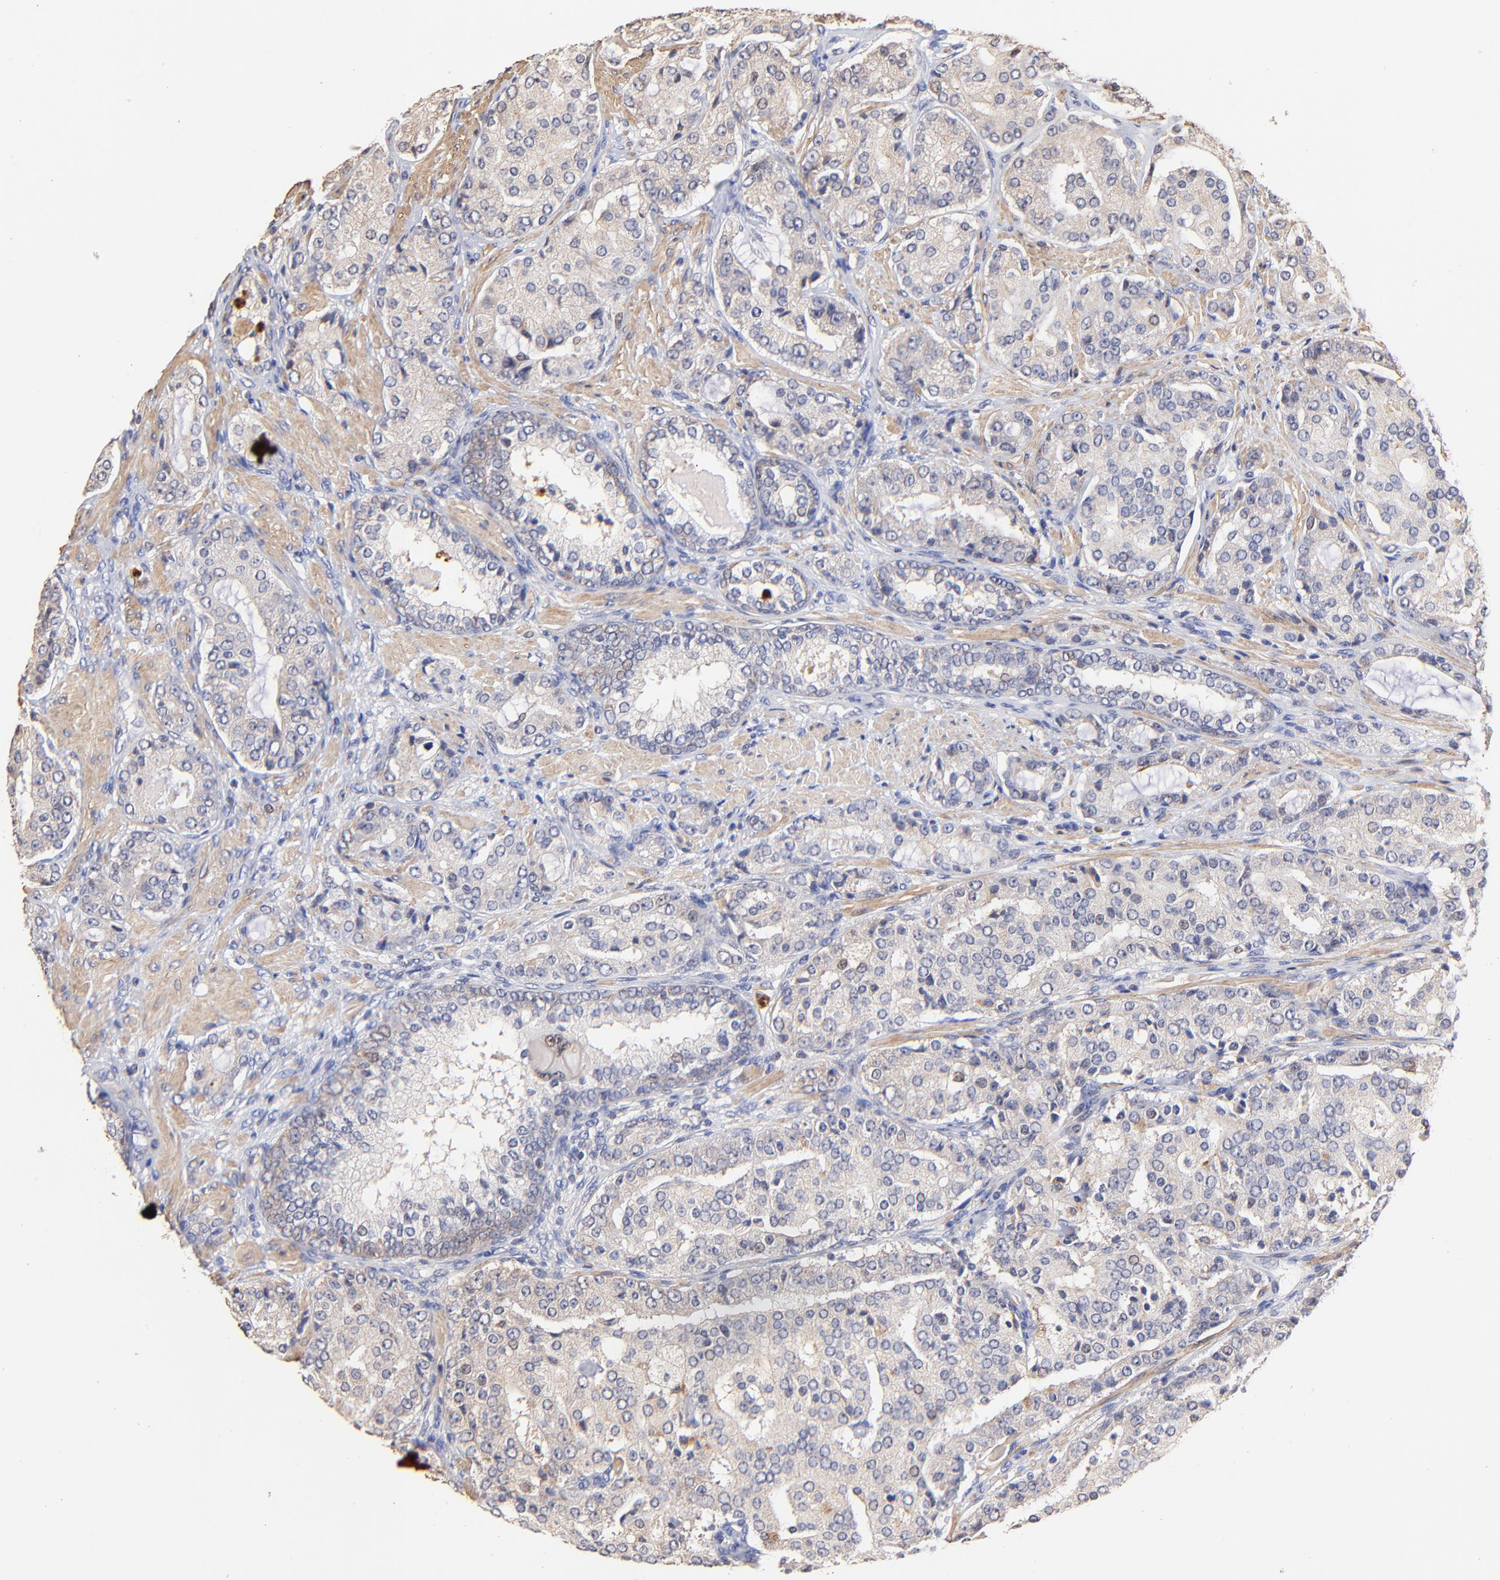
{"staining": {"intensity": "negative", "quantity": "none", "location": "none"}, "tissue": "prostate cancer", "cell_type": "Tumor cells", "image_type": "cancer", "snomed": [{"axis": "morphology", "description": "Adenocarcinoma, High grade"}, {"axis": "topography", "description": "Prostate"}], "caption": "Immunohistochemical staining of prostate cancer displays no significant staining in tumor cells. (DAB IHC visualized using brightfield microscopy, high magnification).", "gene": "BBOF1", "patient": {"sex": "male", "age": 72}}